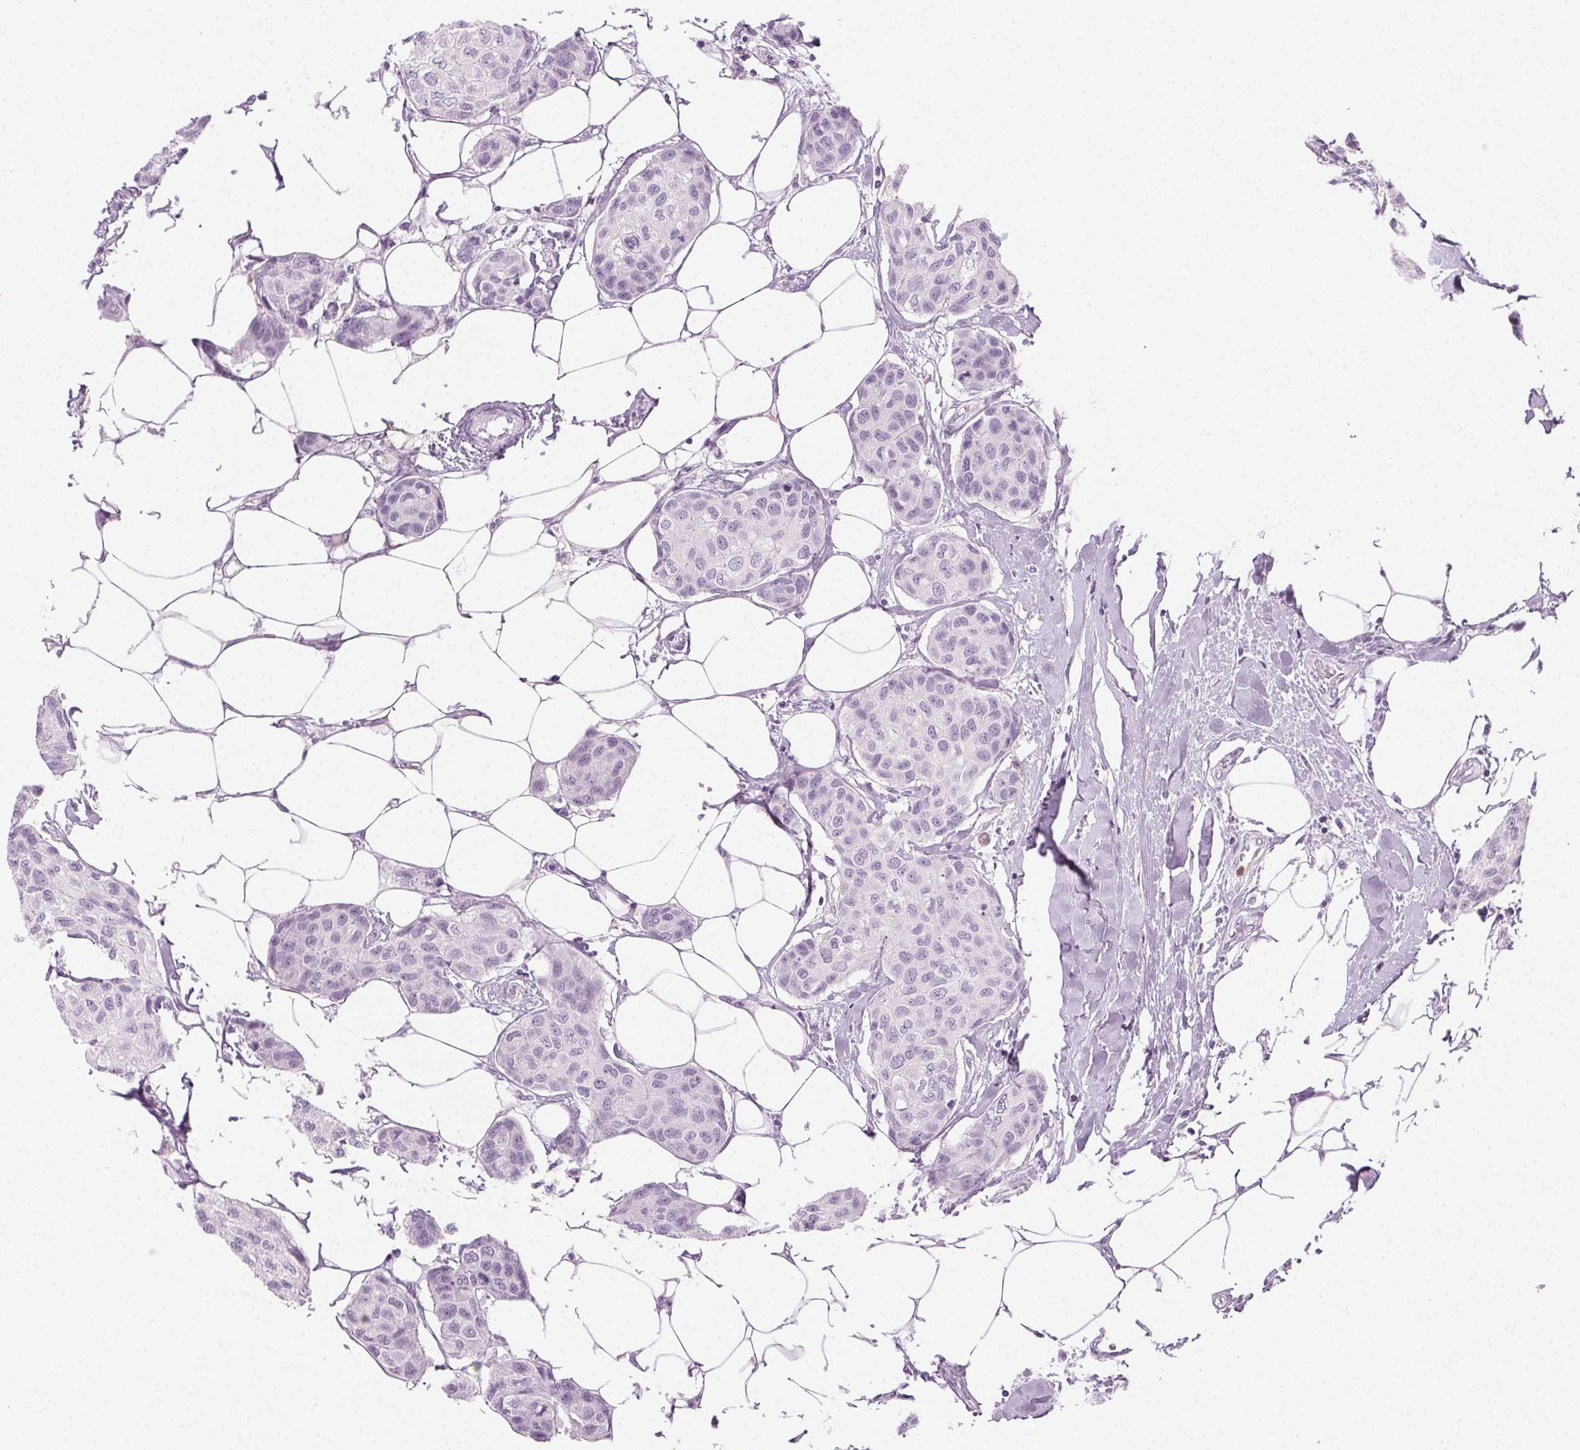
{"staining": {"intensity": "negative", "quantity": "none", "location": "none"}, "tissue": "breast cancer", "cell_type": "Tumor cells", "image_type": "cancer", "snomed": [{"axis": "morphology", "description": "Duct carcinoma"}, {"axis": "topography", "description": "Breast"}], "caption": "High power microscopy histopathology image of an immunohistochemistry micrograph of intraductal carcinoma (breast), revealing no significant expression in tumor cells.", "gene": "MPO", "patient": {"sex": "female", "age": 80}}